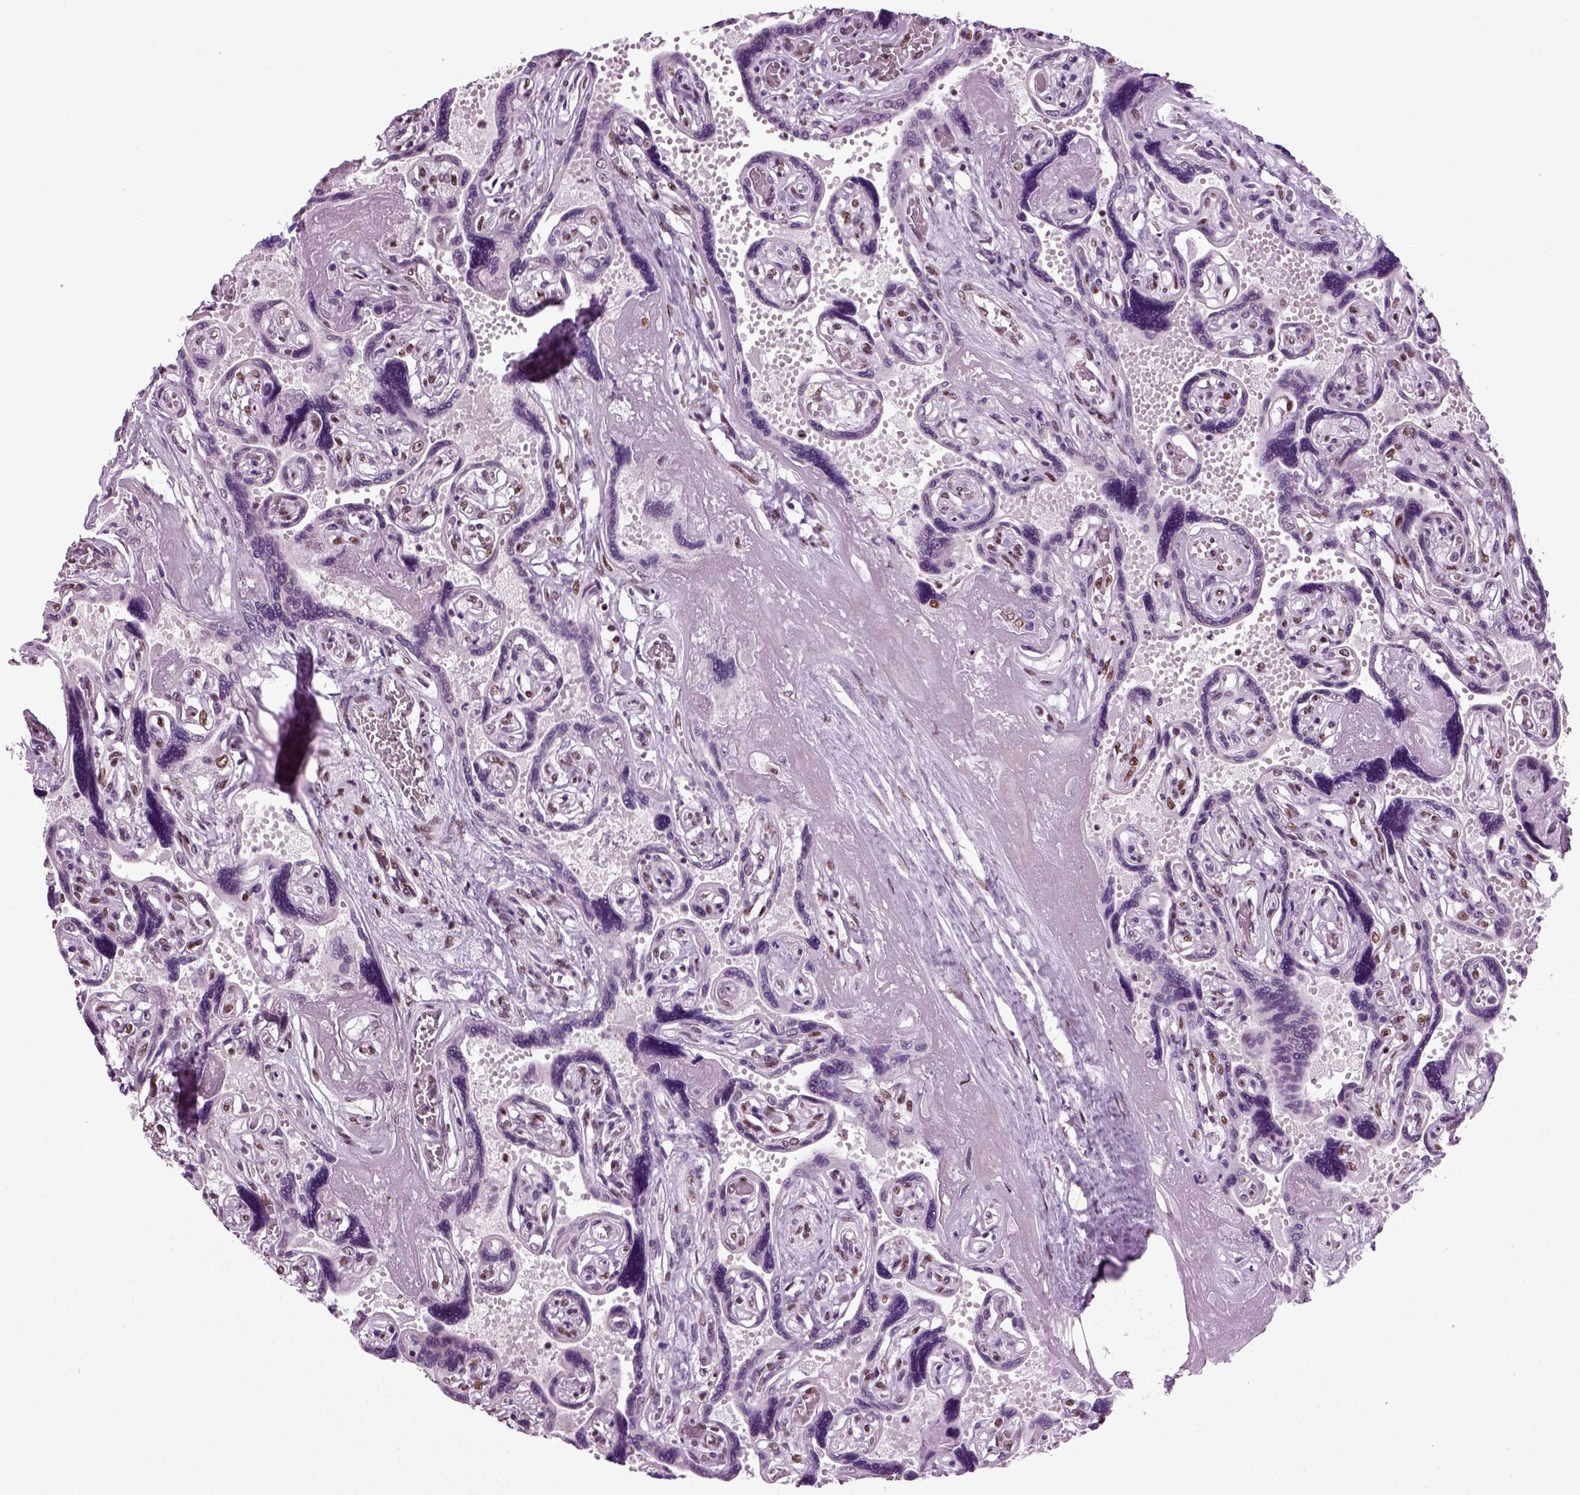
{"staining": {"intensity": "strong", "quantity": ">75%", "location": "nuclear"}, "tissue": "placenta", "cell_type": "Decidual cells", "image_type": "normal", "snomed": [{"axis": "morphology", "description": "Normal tissue, NOS"}, {"axis": "topography", "description": "Placenta"}], "caption": "Approximately >75% of decidual cells in benign human placenta show strong nuclear protein expression as visualized by brown immunohistochemical staining.", "gene": "RCOR3", "patient": {"sex": "female", "age": 32}}